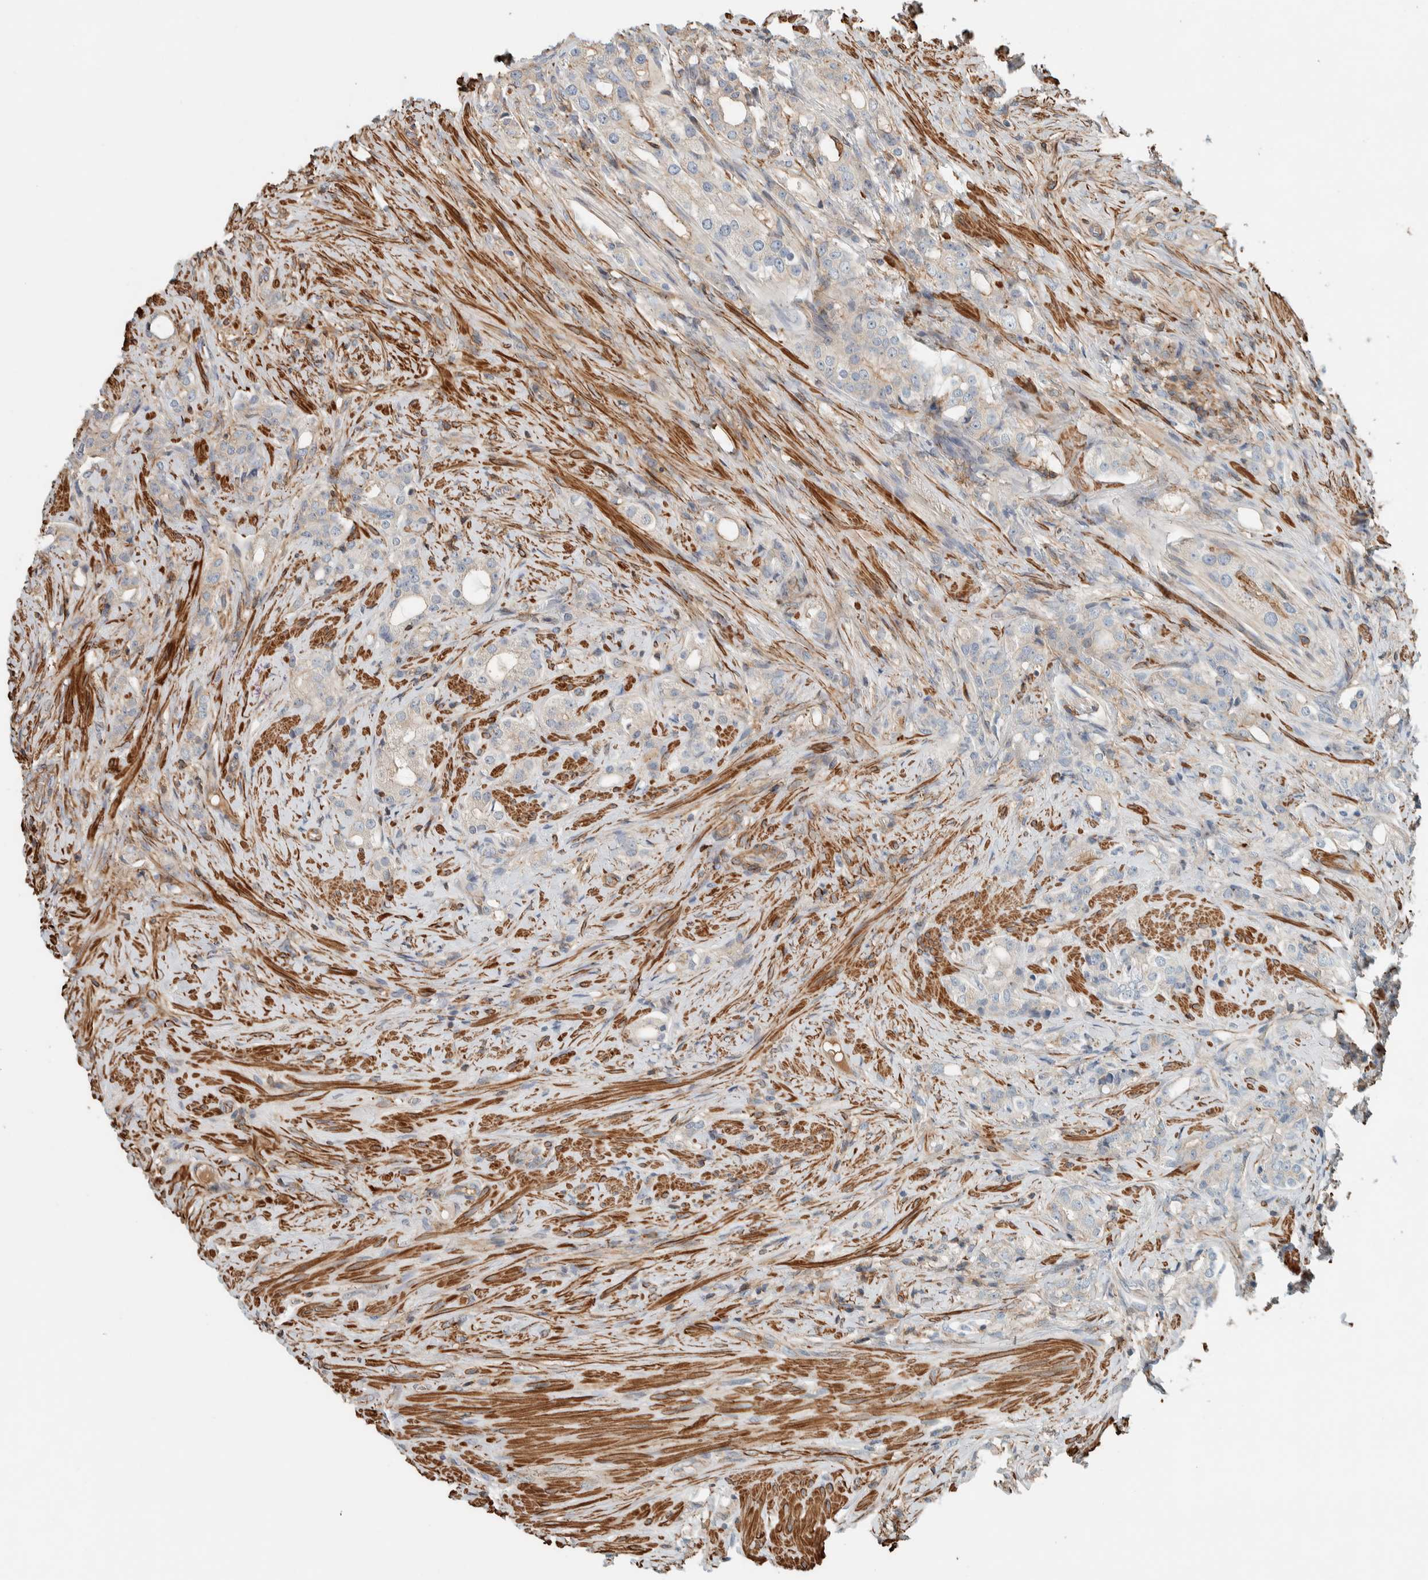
{"staining": {"intensity": "negative", "quantity": "none", "location": "none"}, "tissue": "prostate cancer", "cell_type": "Tumor cells", "image_type": "cancer", "snomed": [{"axis": "morphology", "description": "Adenocarcinoma, High grade"}, {"axis": "topography", "description": "Prostate"}], "caption": "Micrograph shows no significant protein positivity in tumor cells of adenocarcinoma (high-grade) (prostate). Brightfield microscopy of immunohistochemistry (IHC) stained with DAB (3,3'-diaminobenzidine) (brown) and hematoxylin (blue), captured at high magnification.", "gene": "CTBP2", "patient": {"sex": "male", "age": 63}}